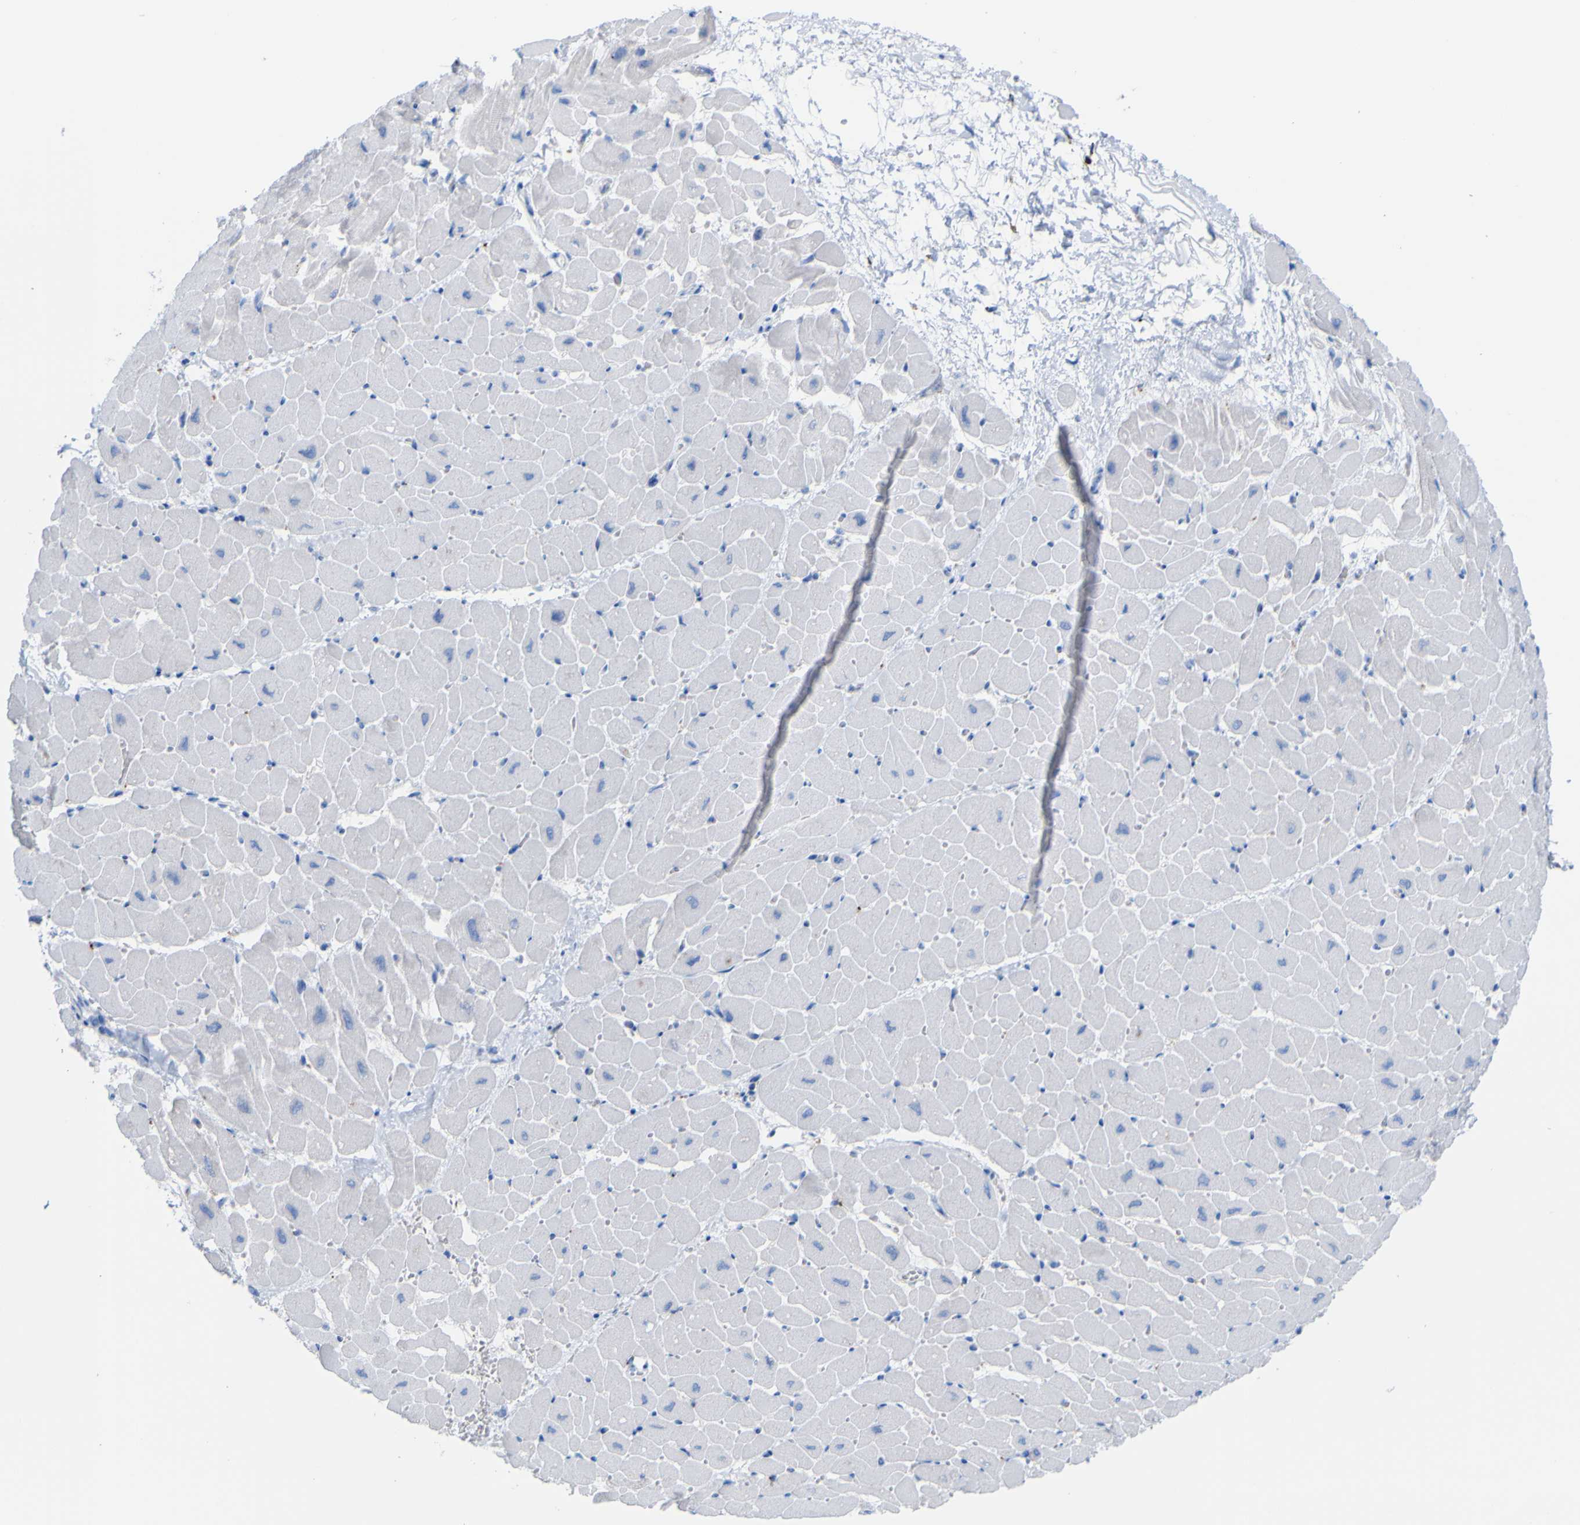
{"staining": {"intensity": "moderate", "quantity": "<25%", "location": "cytoplasmic/membranous"}, "tissue": "heart muscle", "cell_type": "Cardiomyocytes", "image_type": "normal", "snomed": [{"axis": "morphology", "description": "Normal tissue, NOS"}, {"axis": "topography", "description": "Heart"}], "caption": "A brown stain labels moderate cytoplasmic/membranous expression of a protein in cardiomyocytes of unremarkable heart muscle. (Stains: DAB (3,3'-diaminobenzidine) in brown, nuclei in blue, Microscopy: brightfield microscopy at high magnification).", "gene": "PLD3", "patient": {"sex": "male", "age": 45}}